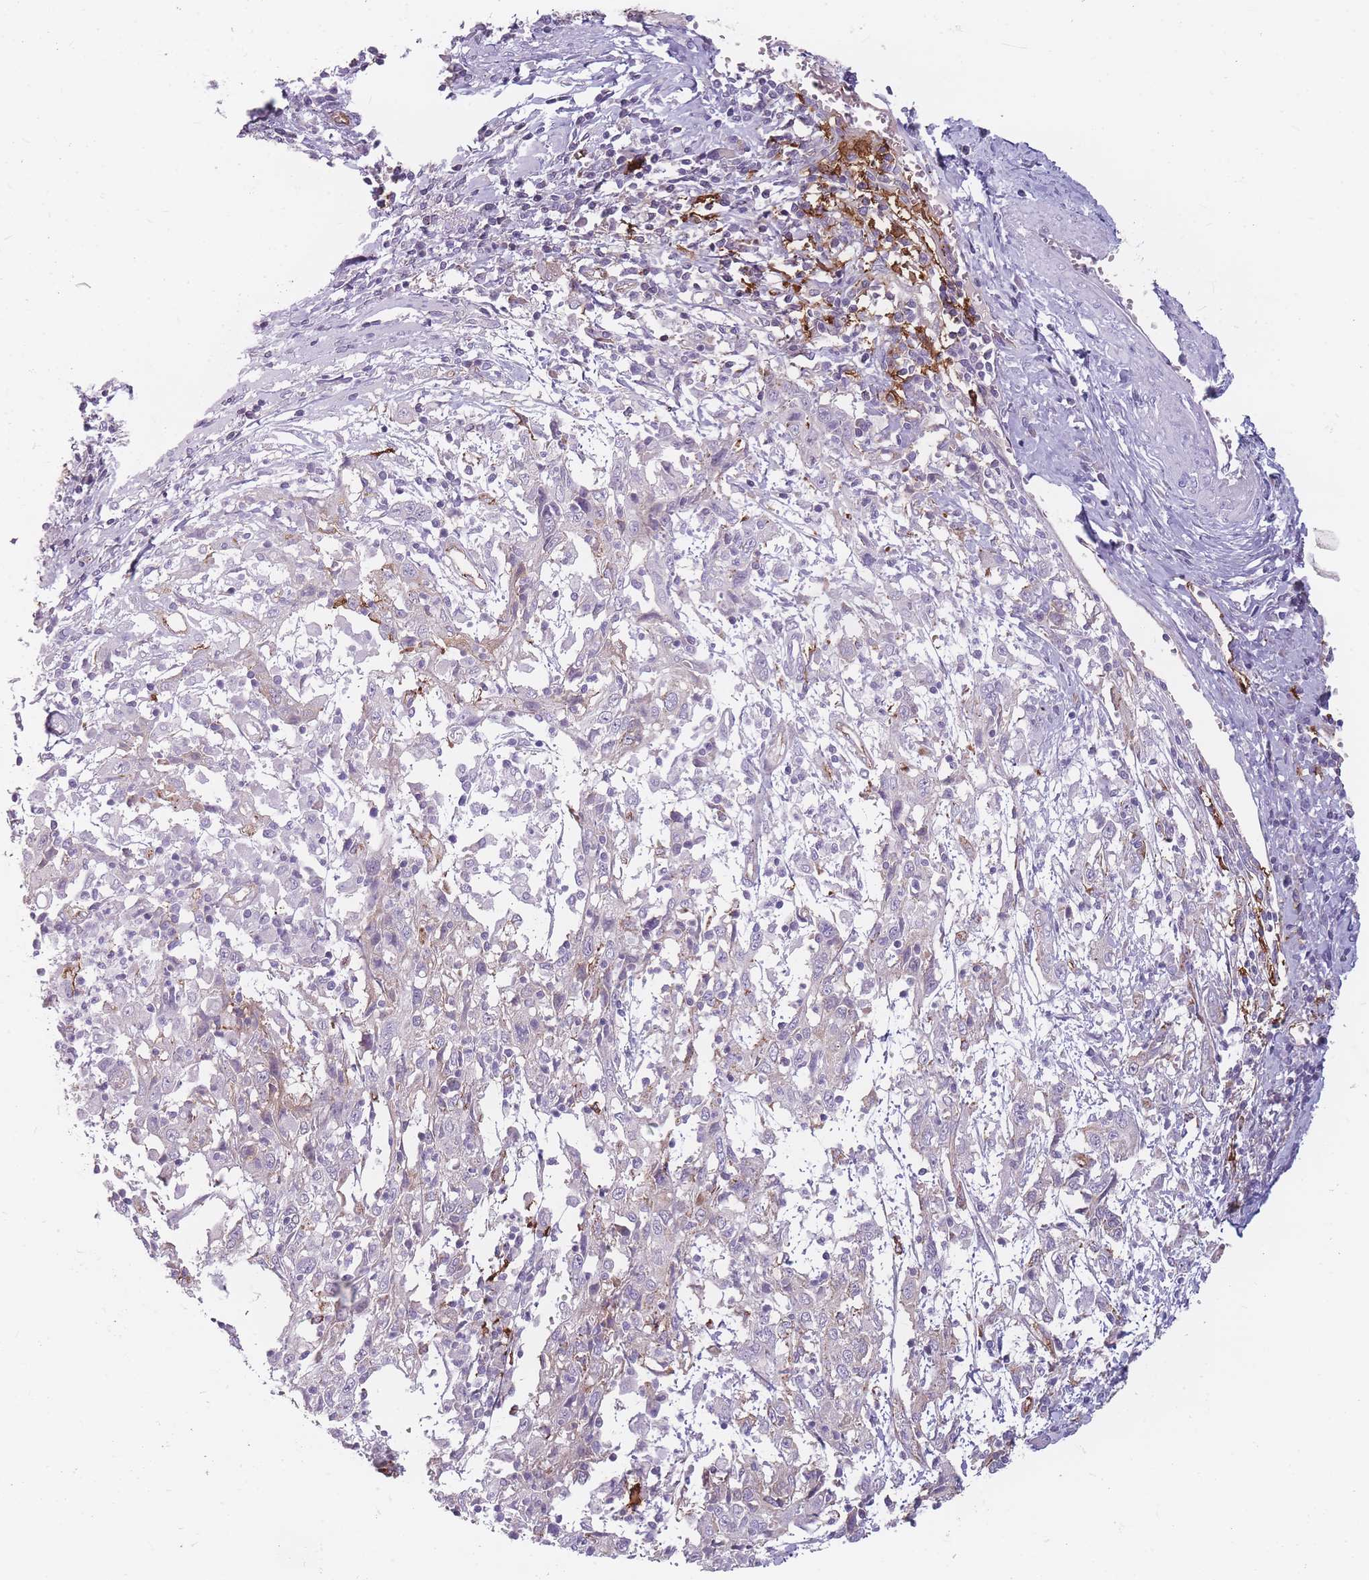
{"staining": {"intensity": "negative", "quantity": "none", "location": "none"}, "tissue": "cervical cancer", "cell_type": "Tumor cells", "image_type": "cancer", "snomed": [{"axis": "morphology", "description": "Squamous cell carcinoma, NOS"}, {"axis": "topography", "description": "Cervix"}], "caption": "There is no significant staining in tumor cells of squamous cell carcinoma (cervical).", "gene": "GNA11", "patient": {"sex": "female", "age": 46}}